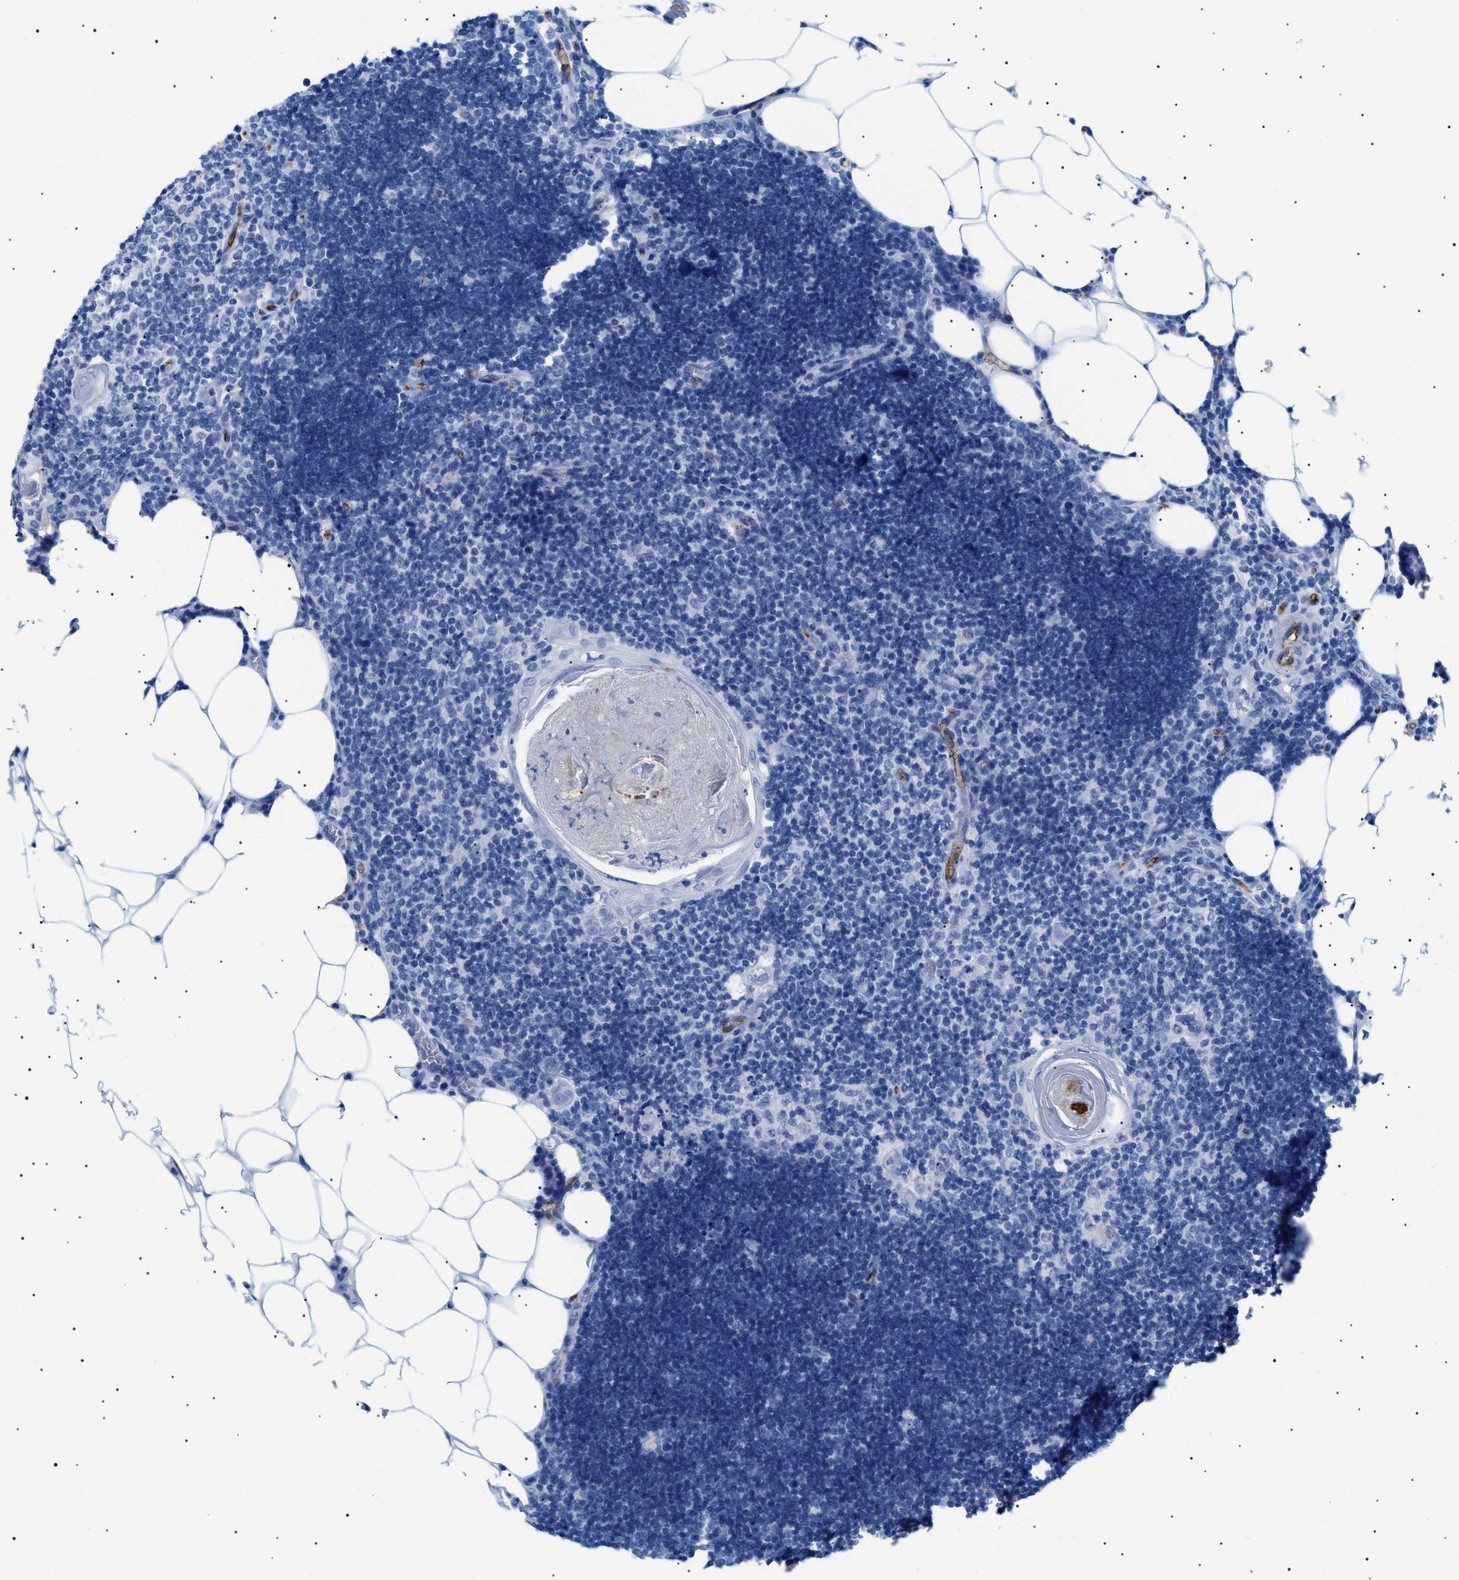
{"staining": {"intensity": "negative", "quantity": "none", "location": "none"}, "tissue": "lymph node", "cell_type": "Germinal center cells", "image_type": "normal", "snomed": [{"axis": "morphology", "description": "Normal tissue, NOS"}, {"axis": "topography", "description": "Lymph node"}], "caption": "Lymph node stained for a protein using IHC displays no staining germinal center cells.", "gene": "PODXL", "patient": {"sex": "male", "age": 33}}